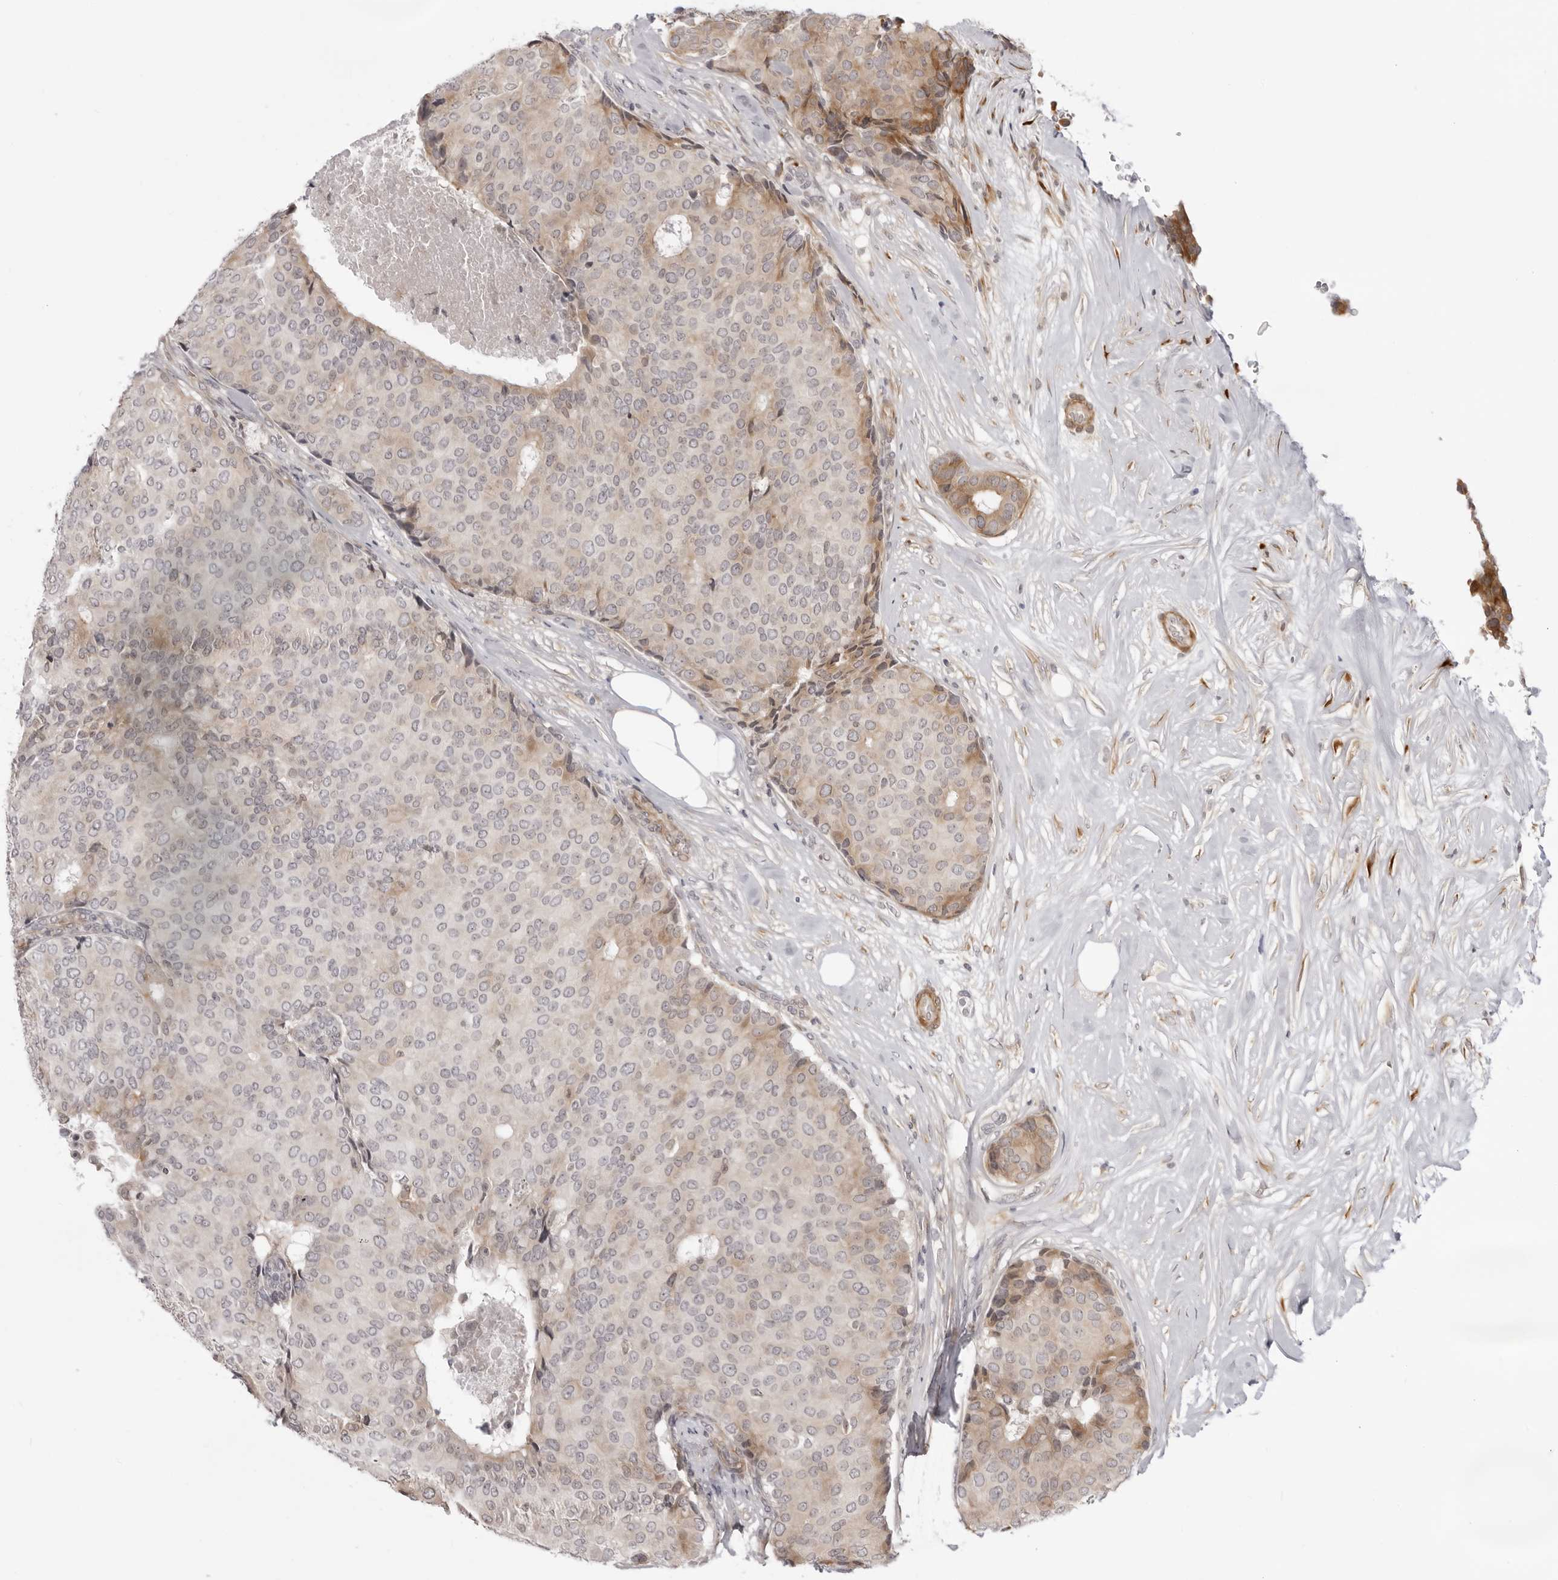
{"staining": {"intensity": "moderate", "quantity": "<25%", "location": "cytoplasmic/membranous"}, "tissue": "breast cancer", "cell_type": "Tumor cells", "image_type": "cancer", "snomed": [{"axis": "morphology", "description": "Duct carcinoma"}, {"axis": "topography", "description": "Breast"}], "caption": "High-magnification brightfield microscopy of breast cancer stained with DAB (3,3'-diaminobenzidine) (brown) and counterstained with hematoxylin (blue). tumor cells exhibit moderate cytoplasmic/membranous expression is seen in approximately<25% of cells.", "gene": "SRGAP2", "patient": {"sex": "female", "age": 75}}